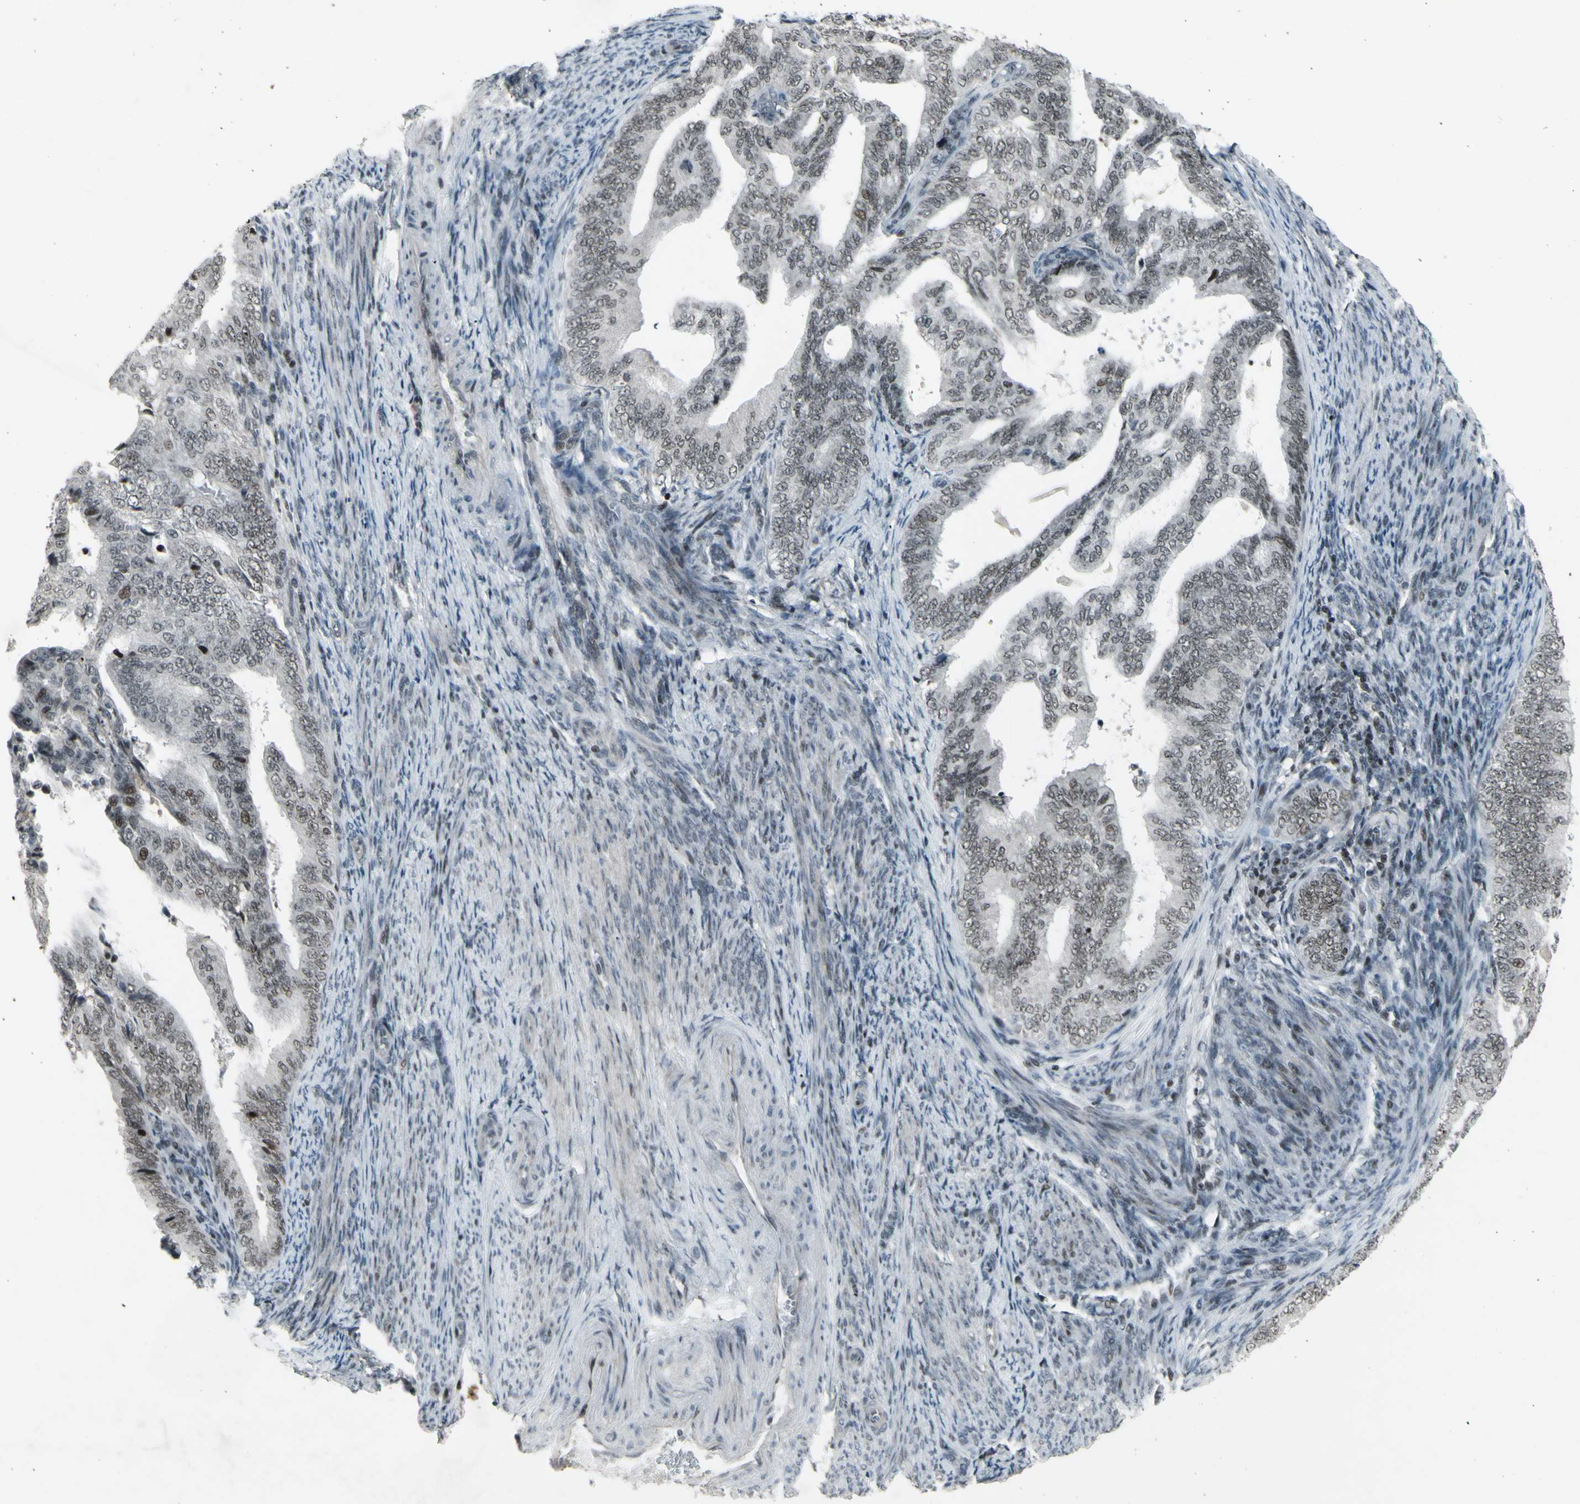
{"staining": {"intensity": "negative", "quantity": "none", "location": "none"}, "tissue": "endometrial cancer", "cell_type": "Tumor cells", "image_type": "cancer", "snomed": [{"axis": "morphology", "description": "Adenocarcinoma, NOS"}, {"axis": "topography", "description": "Endometrium"}], "caption": "Tumor cells are negative for protein expression in human endometrial cancer.", "gene": "SUPT6H", "patient": {"sex": "female", "age": 58}}